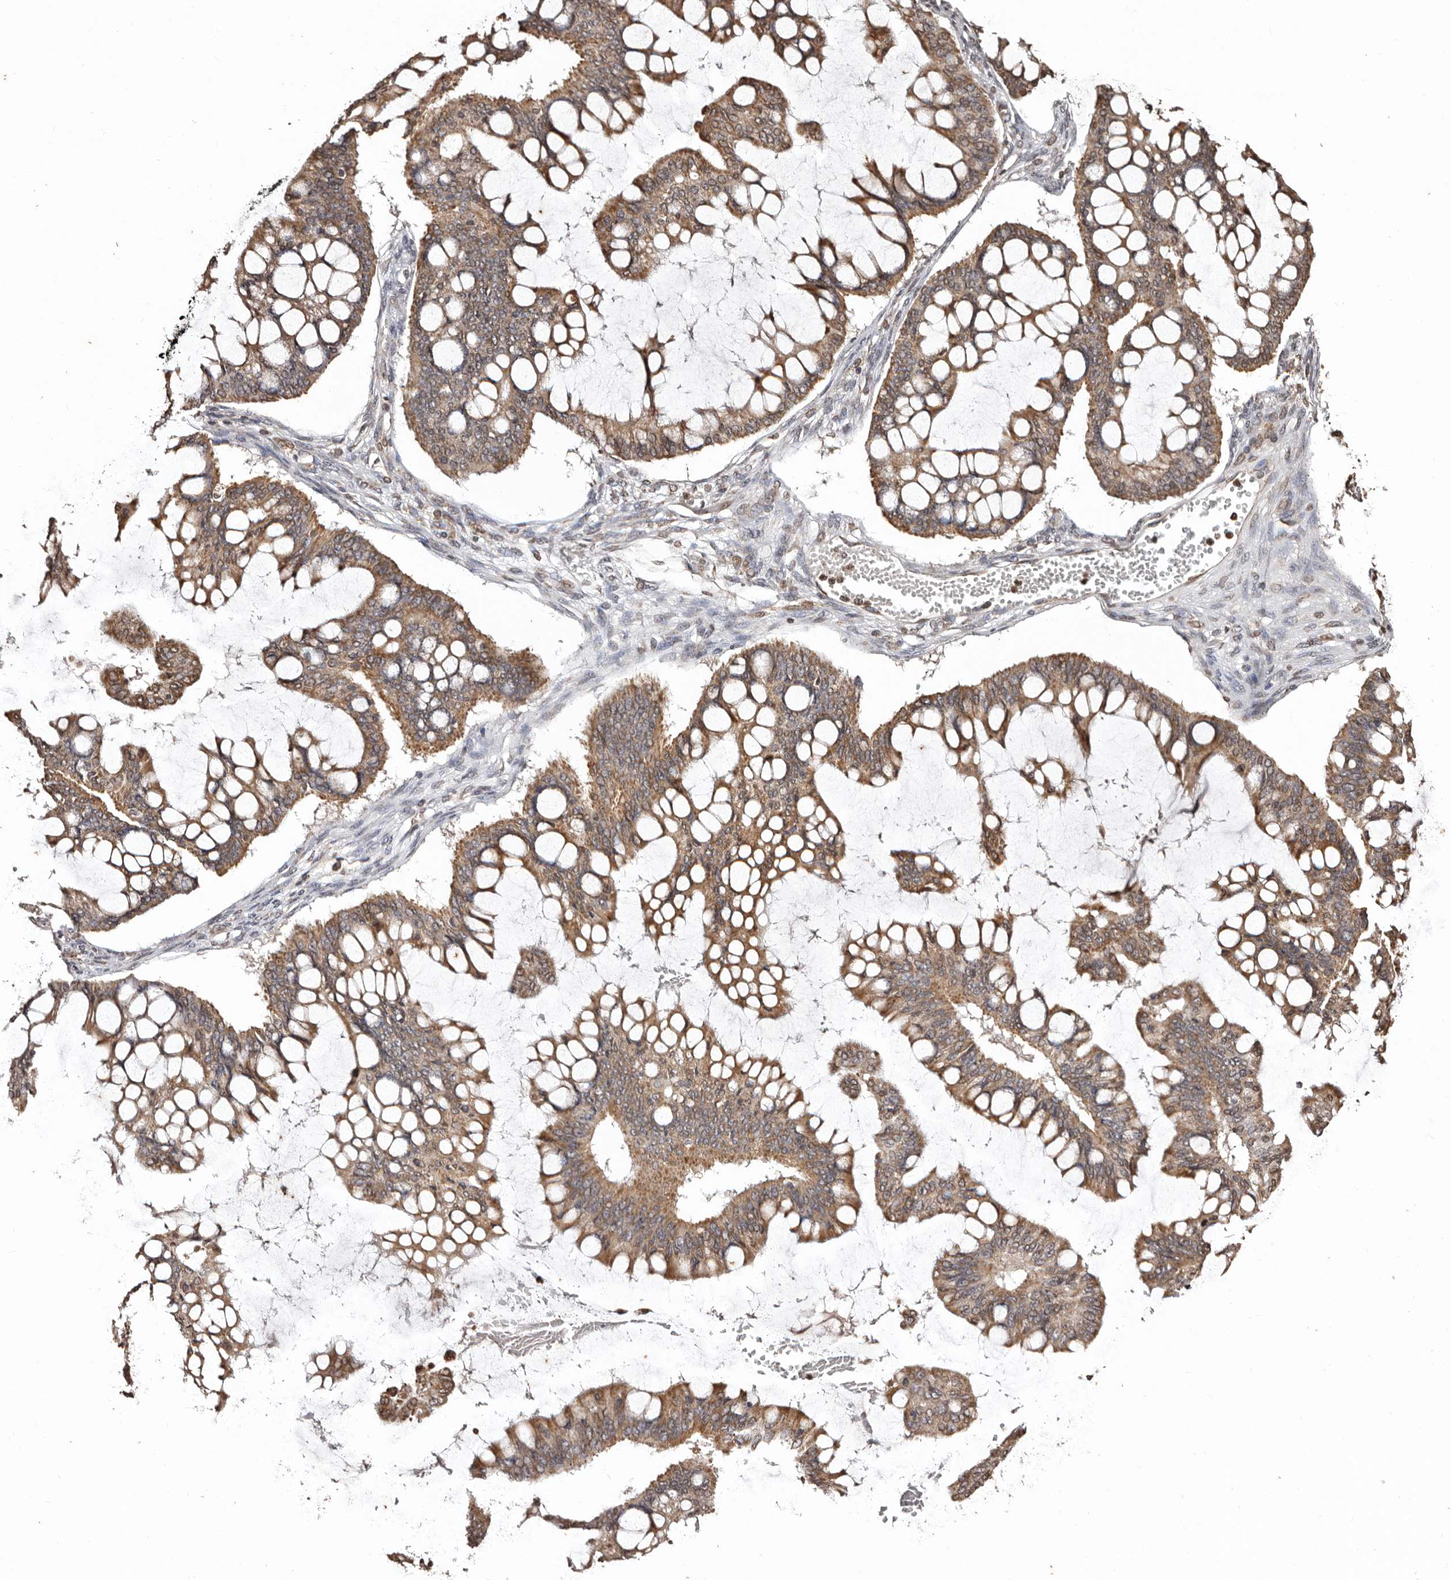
{"staining": {"intensity": "moderate", "quantity": ">75%", "location": "cytoplasmic/membranous"}, "tissue": "ovarian cancer", "cell_type": "Tumor cells", "image_type": "cancer", "snomed": [{"axis": "morphology", "description": "Cystadenocarcinoma, mucinous, NOS"}, {"axis": "topography", "description": "Ovary"}], "caption": "Immunohistochemical staining of mucinous cystadenocarcinoma (ovarian) shows medium levels of moderate cytoplasmic/membranous protein expression in about >75% of tumor cells.", "gene": "CCDC190", "patient": {"sex": "female", "age": 73}}